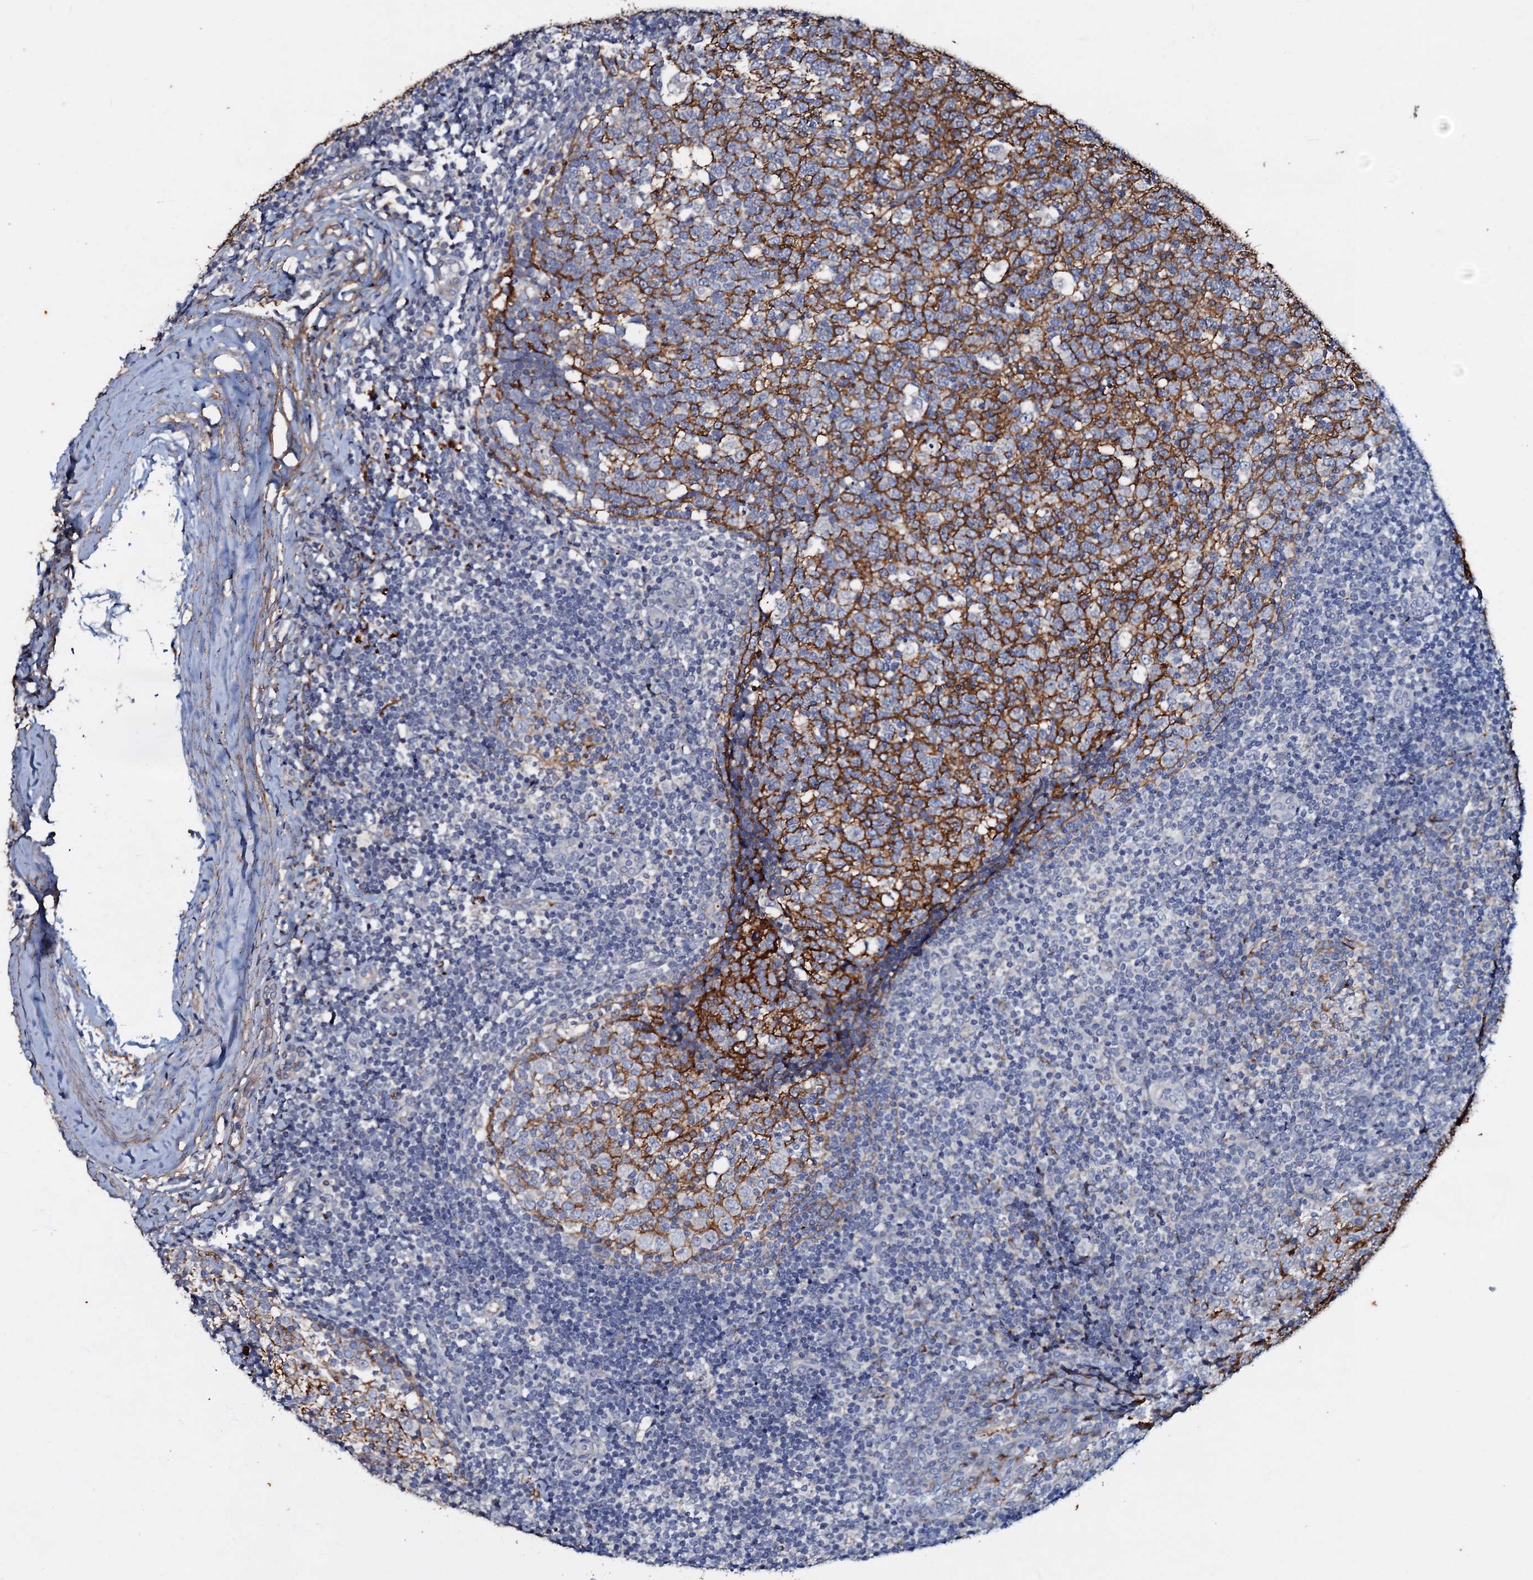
{"staining": {"intensity": "moderate", "quantity": "<25%", "location": "cytoplasmic/membranous"}, "tissue": "tonsil", "cell_type": "Germinal center cells", "image_type": "normal", "snomed": [{"axis": "morphology", "description": "Normal tissue, NOS"}, {"axis": "topography", "description": "Tonsil"}], "caption": "Immunohistochemical staining of unremarkable tonsil exhibits low levels of moderate cytoplasmic/membranous positivity in about <25% of germinal center cells.", "gene": "MANSC4", "patient": {"sex": "female", "age": 19}}